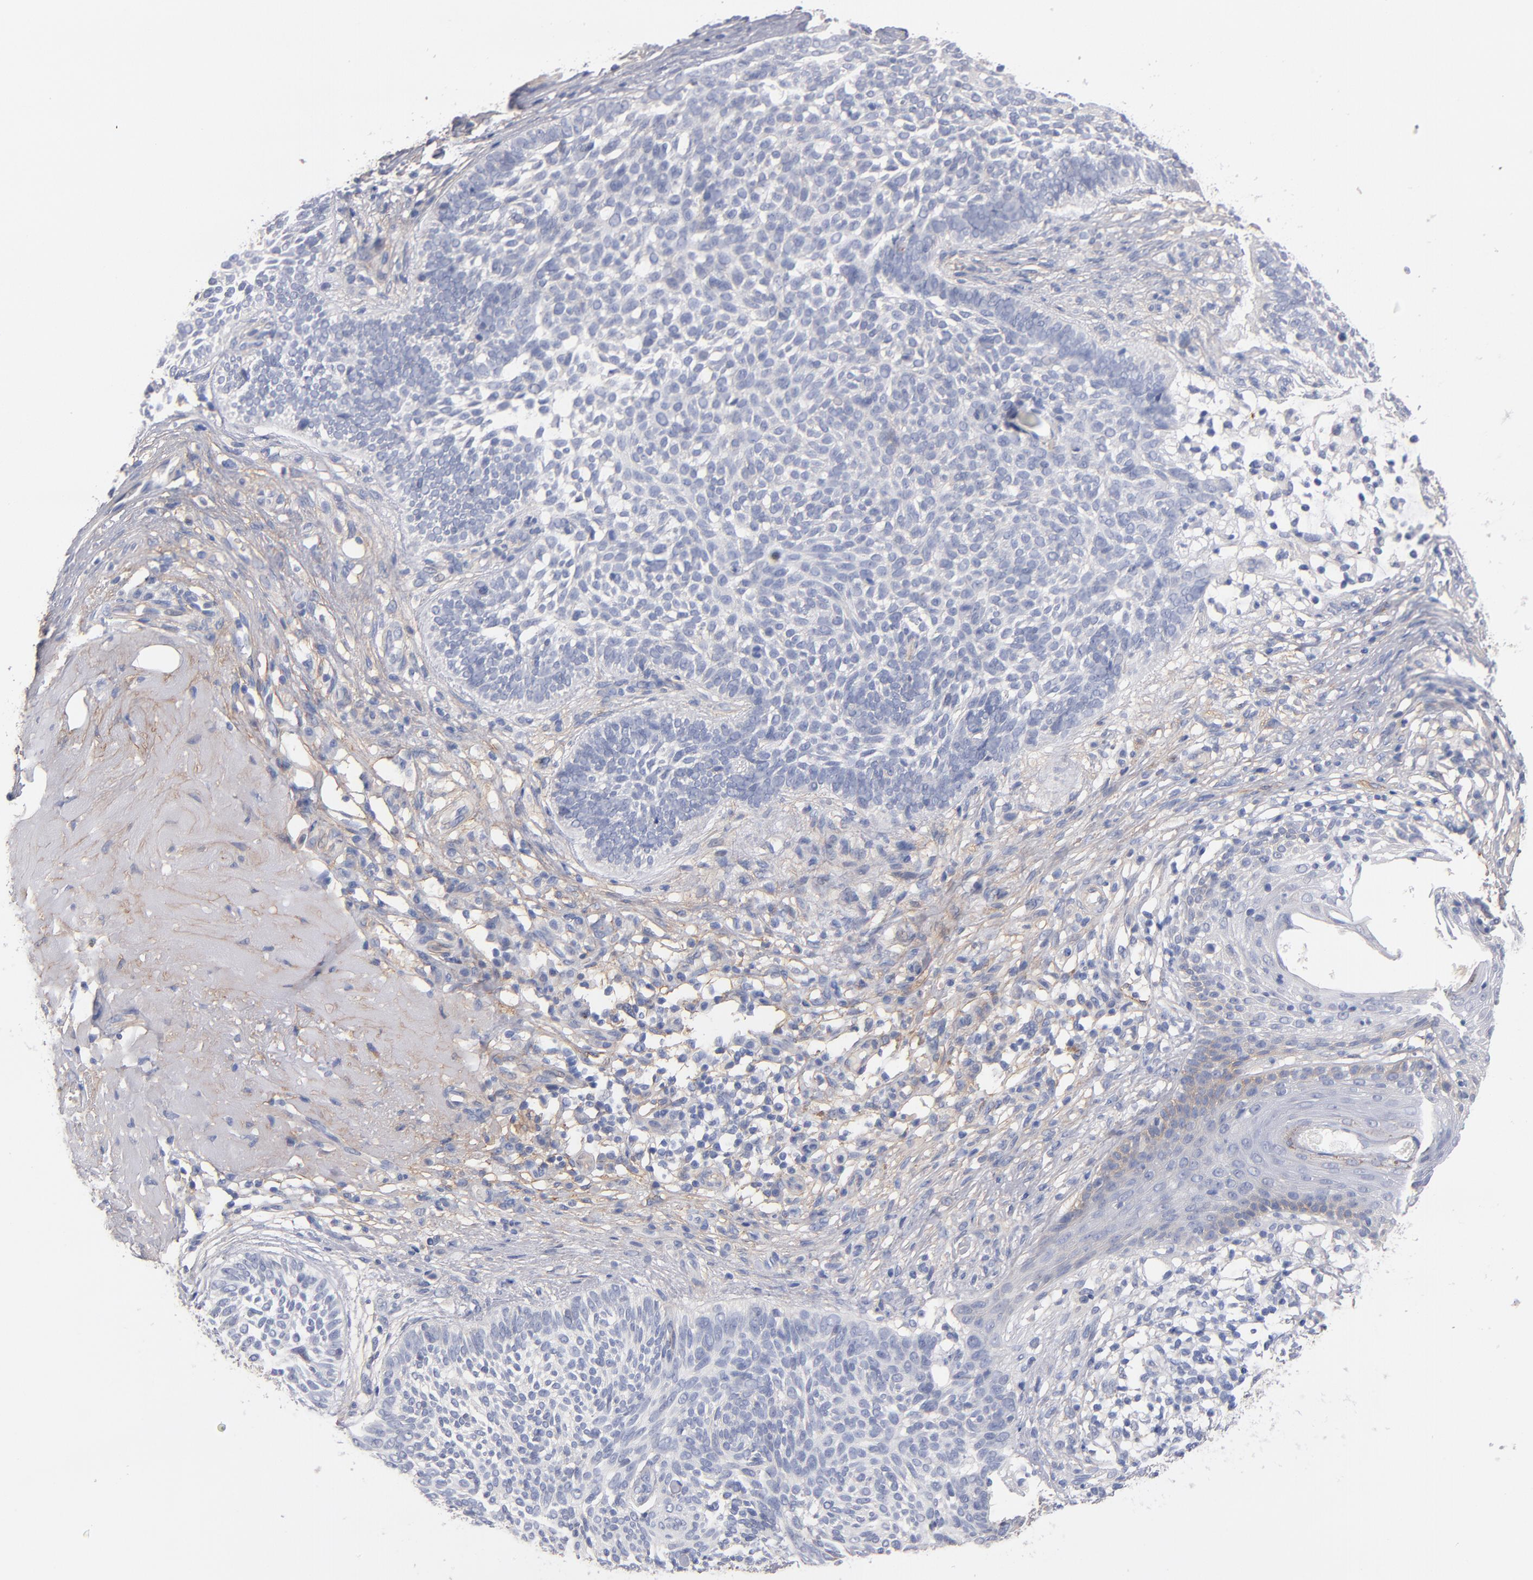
{"staining": {"intensity": "negative", "quantity": "none", "location": "none"}, "tissue": "skin cancer", "cell_type": "Tumor cells", "image_type": "cancer", "snomed": [{"axis": "morphology", "description": "Basal cell carcinoma"}, {"axis": "topography", "description": "Skin"}], "caption": "A high-resolution image shows immunohistochemistry staining of skin cancer (basal cell carcinoma), which shows no significant expression in tumor cells. (Brightfield microscopy of DAB (3,3'-diaminobenzidine) IHC at high magnification).", "gene": "PLSCR4", "patient": {"sex": "male", "age": 74}}